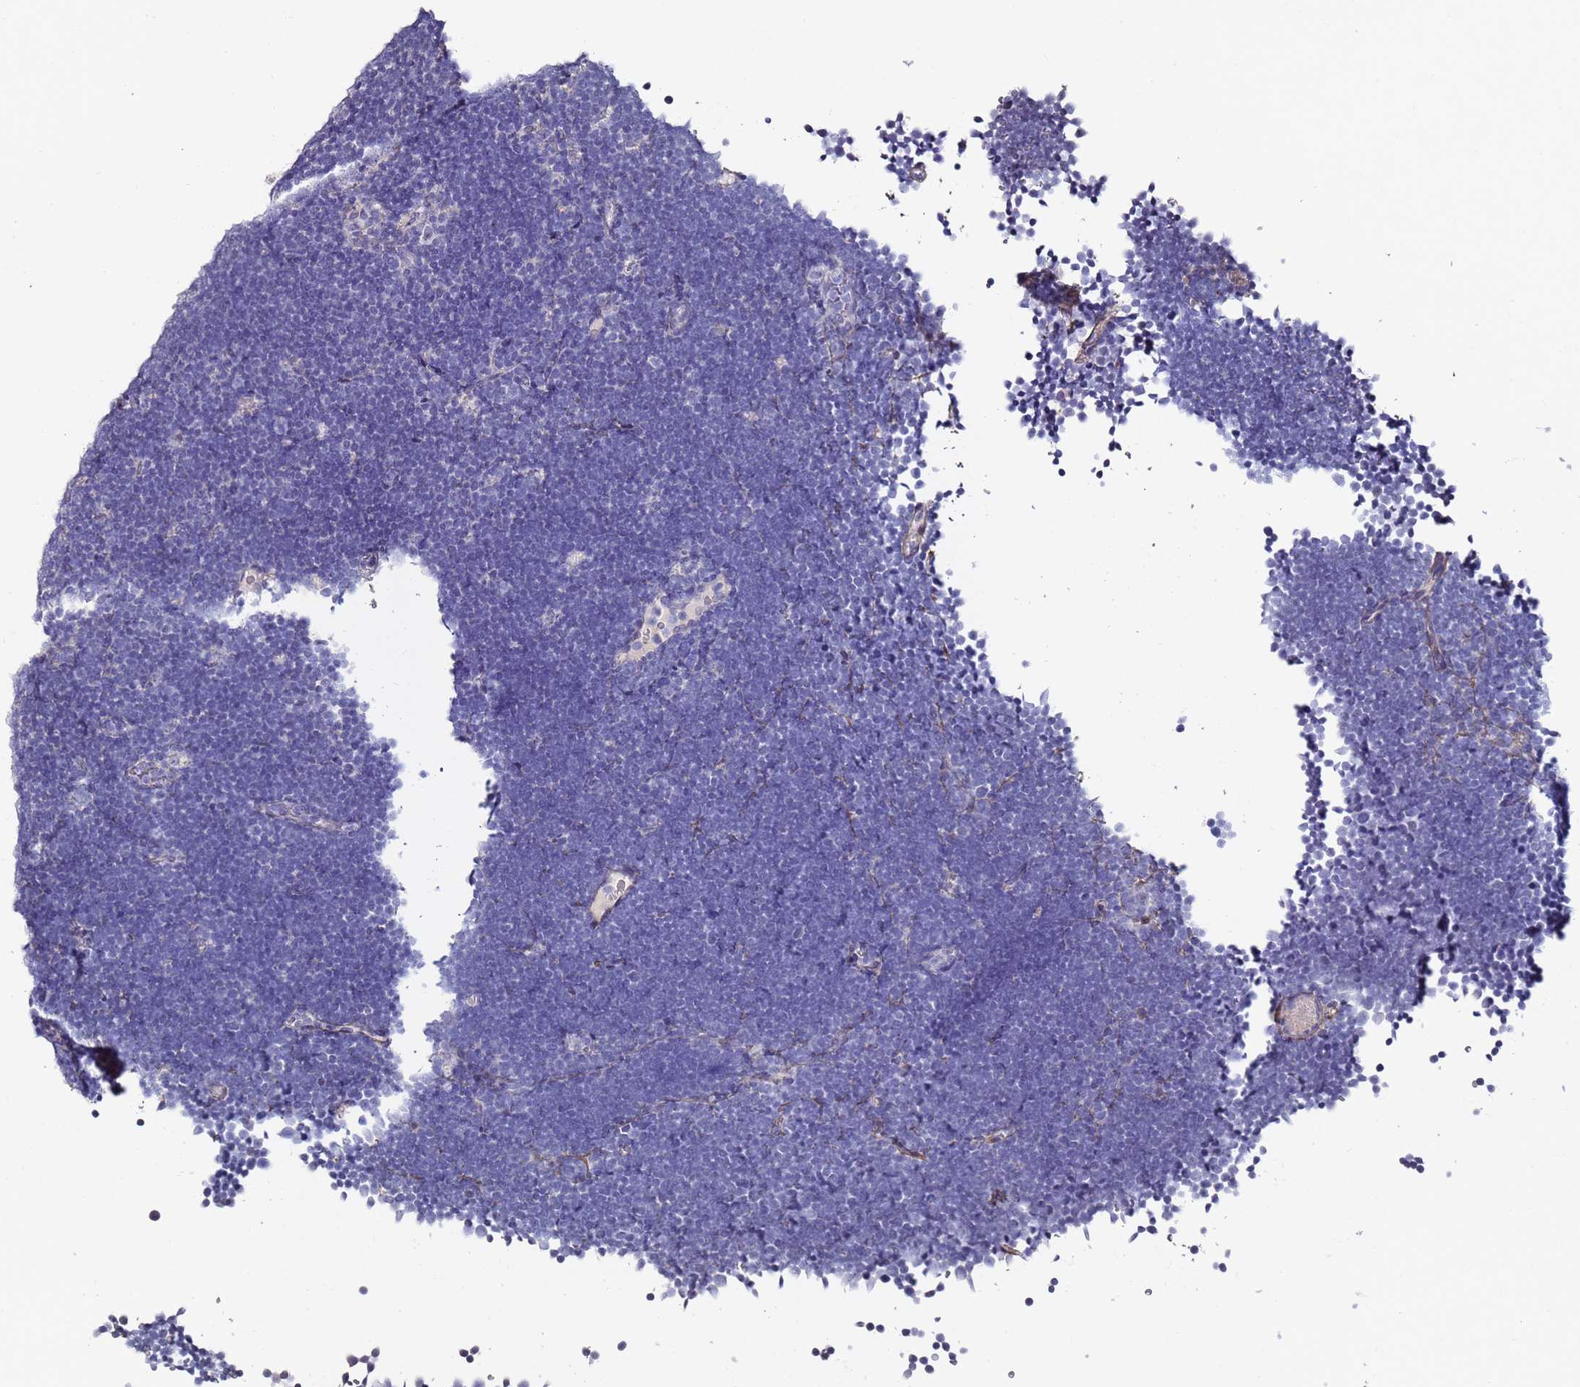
{"staining": {"intensity": "negative", "quantity": "none", "location": "none"}, "tissue": "lymphoma", "cell_type": "Tumor cells", "image_type": "cancer", "snomed": [{"axis": "morphology", "description": "Malignant lymphoma, non-Hodgkin's type, High grade"}, {"axis": "topography", "description": "Lymph node"}], "caption": "This is an IHC micrograph of lymphoma. There is no positivity in tumor cells.", "gene": "C3orf80", "patient": {"sex": "male", "age": 13}}